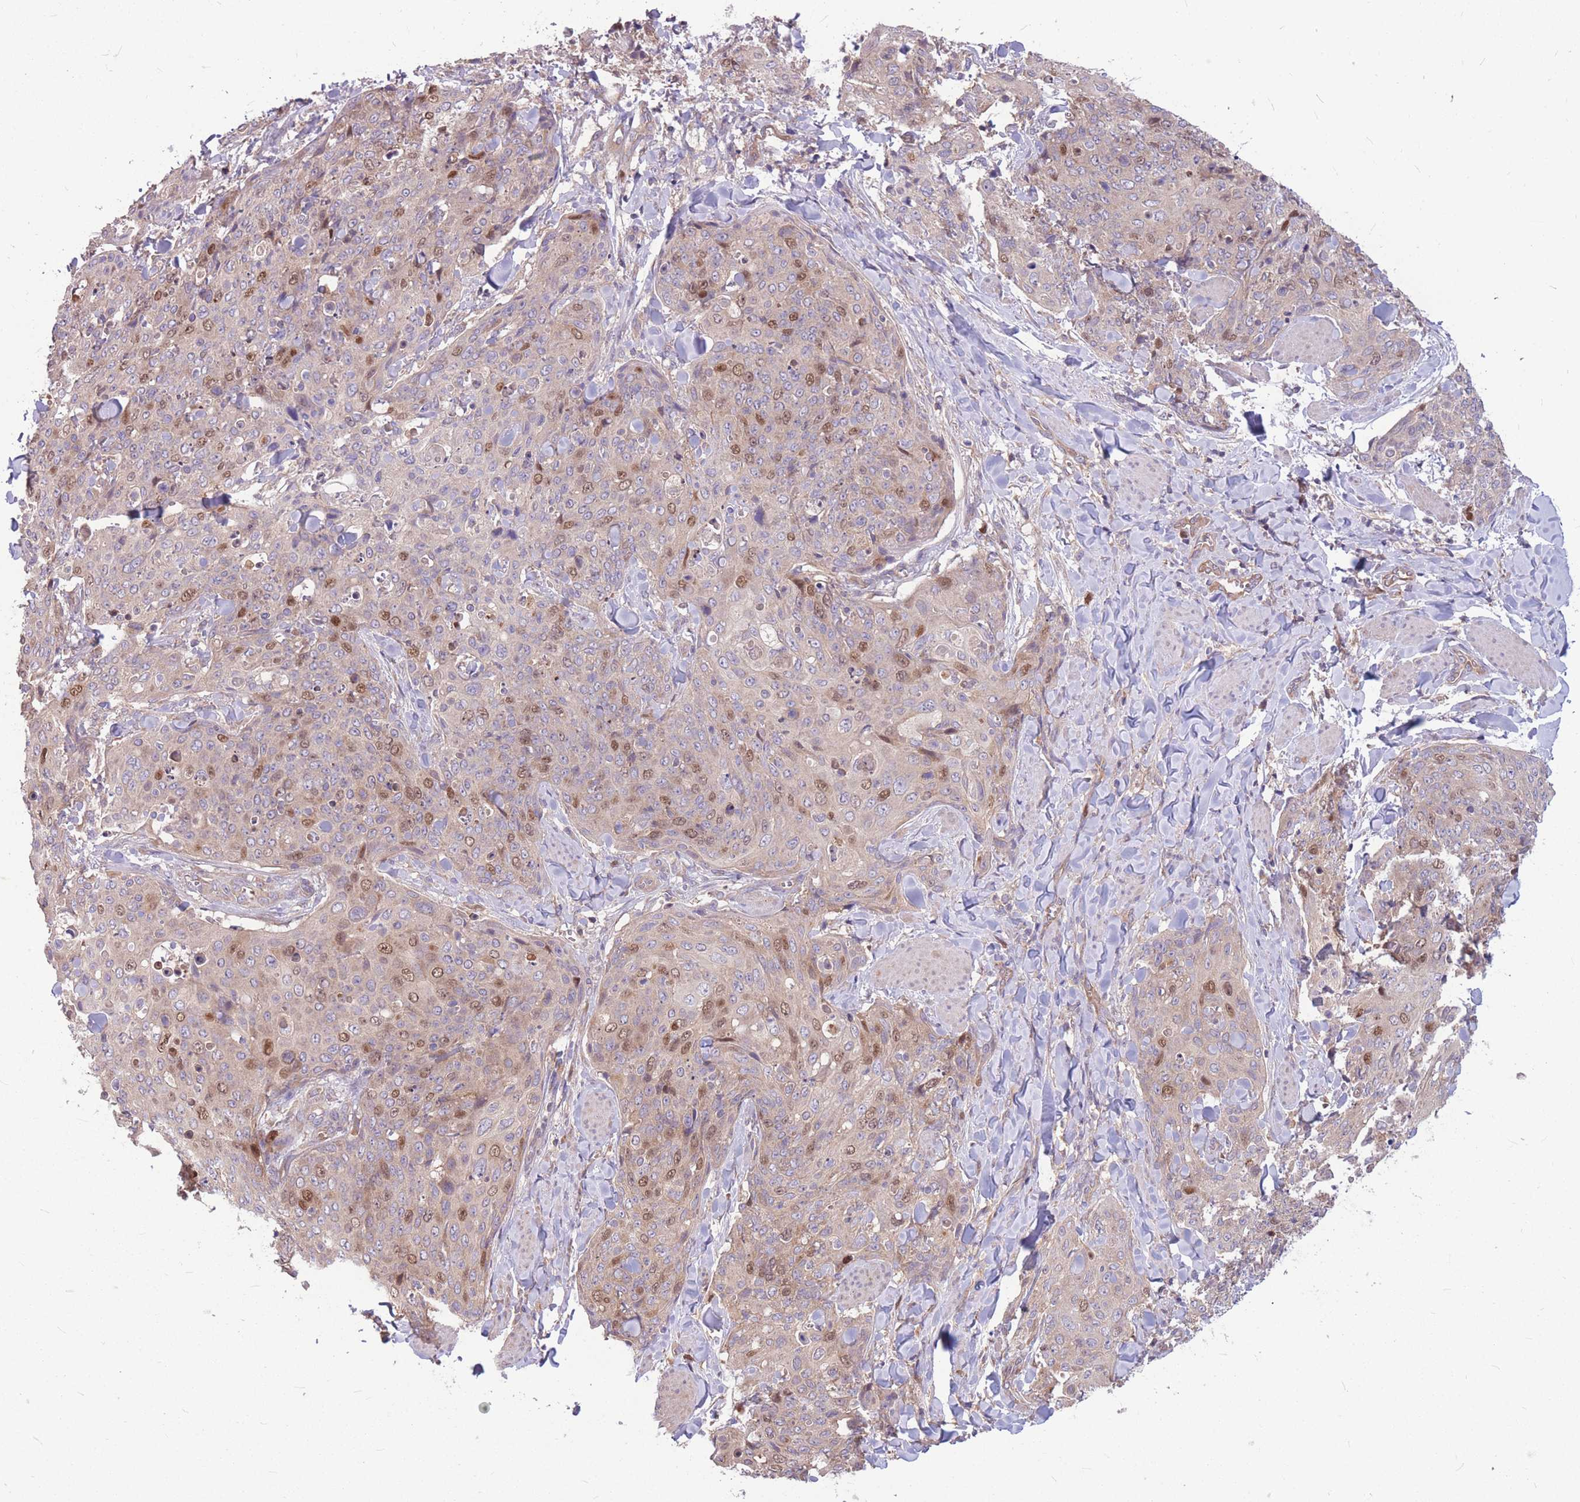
{"staining": {"intensity": "moderate", "quantity": "<25%", "location": "nuclear"}, "tissue": "skin cancer", "cell_type": "Tumor cells", "image_type": "cancer", "snomed": [{"axis": "morphology", "description": "Squamous cell carcinoma, NOS"}, {"axis": "topography", "description": "Skin"}, {"axis": "topography", "description": "Vulva"}], "caption": "Immunohistochemistry (IHC) histopathology image of neoplastic tissue: human skin cancer stained using IHC exhibits low levels of moderate protein expression localized specifically in the nuclear of tumor cells, appearing as a nuclear brown color.", "gene": "GMNN", "patient": {"sex": "female", "age": 85}}